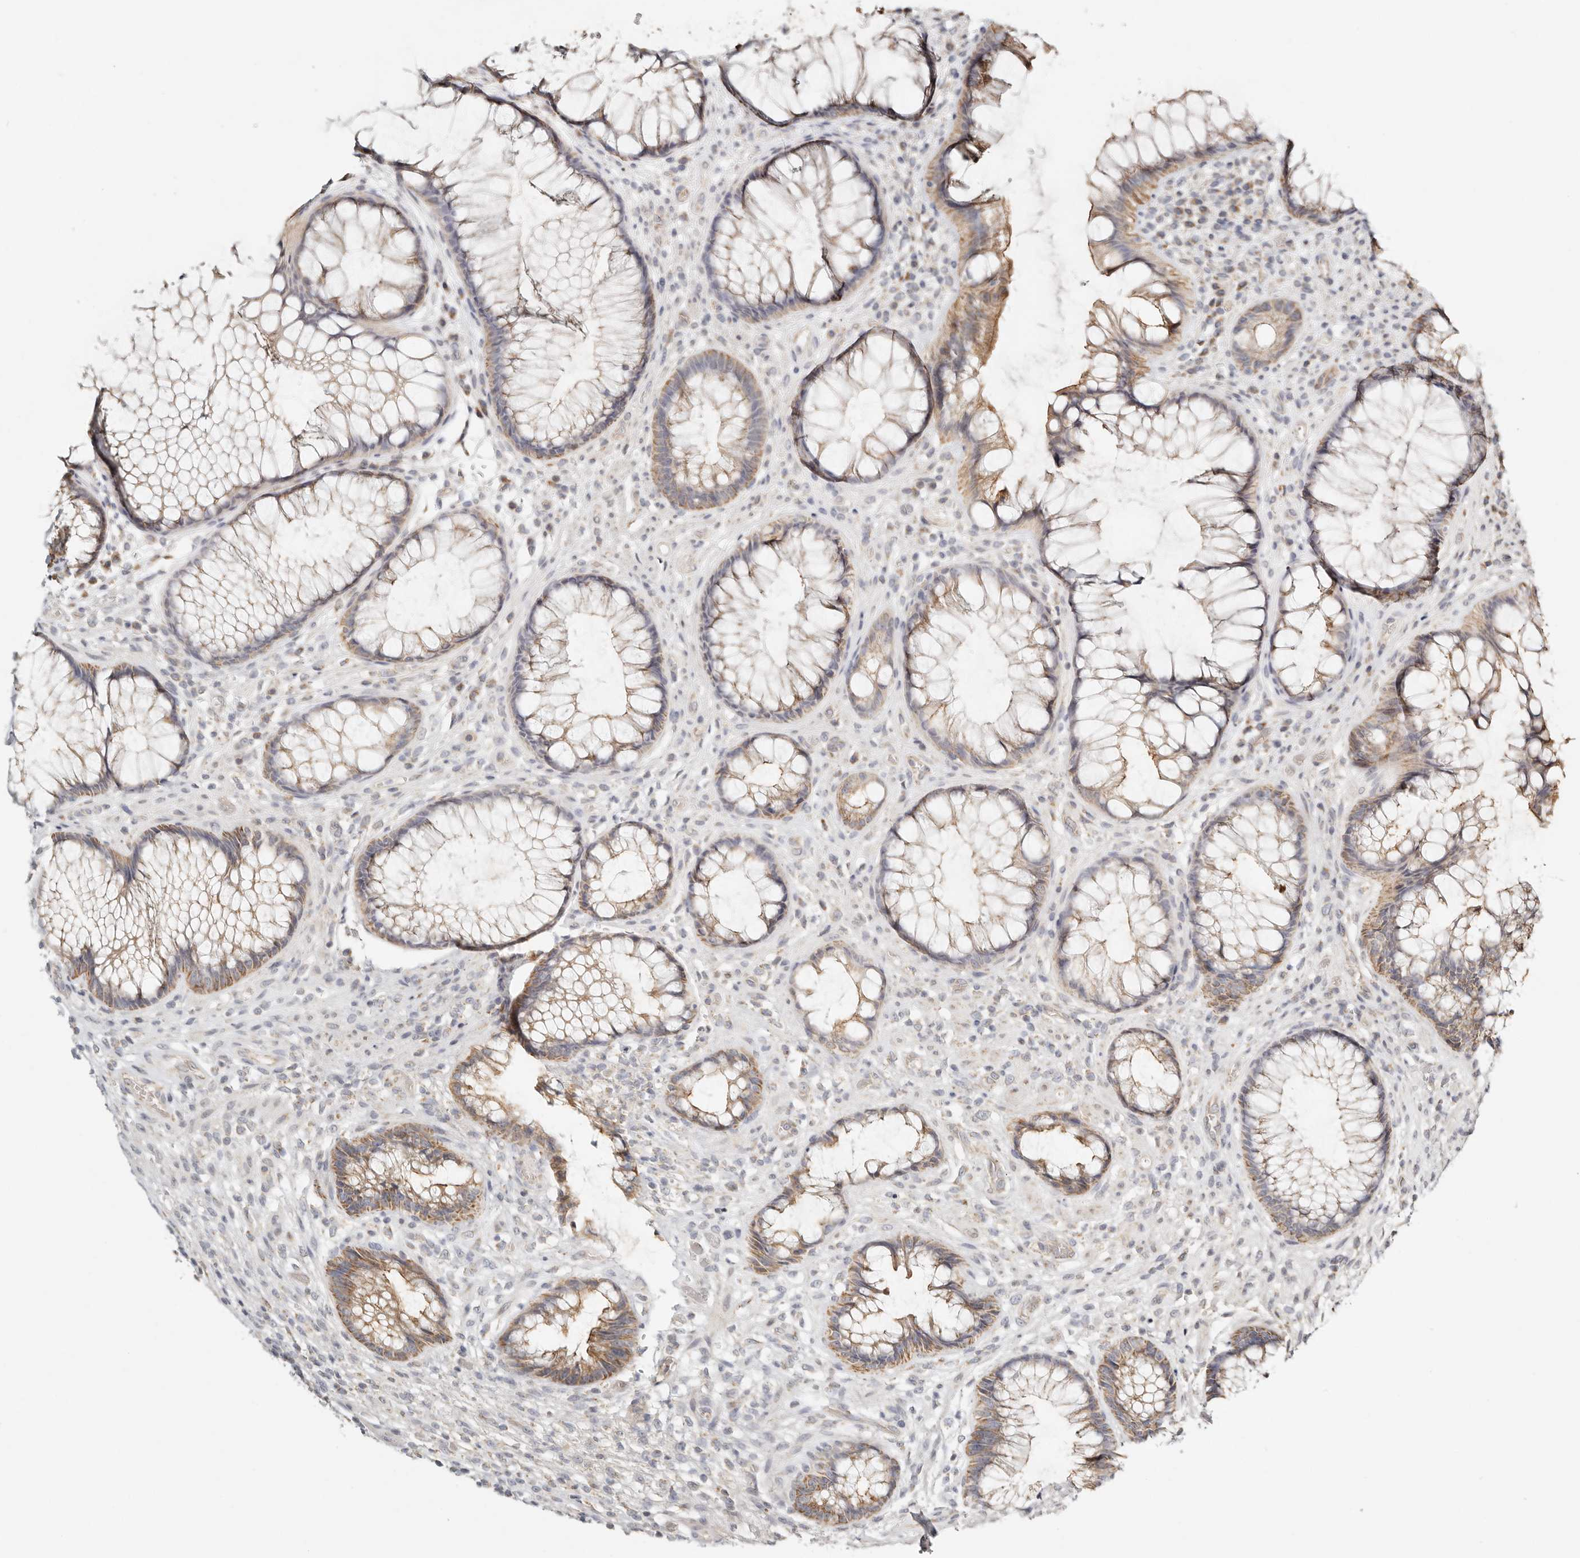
{"staining": {"intensity": "moderate", "quantity": ">75%", "location": "cytoplasmic/membranous"}, "tissue": "rectum", "cell_type": "Glandular cells", "image_type": "normal", "snomed": [{"axis": "morphology", "description": "Normal tissue, NOS"}, {"axis": "topography", "description": "Rectum"}], "caption": "Rectum stained with DAB immunohistochemistry shows medium levels of moderate cytoplasmic/membranous positivity in approximately >75% of glandular cells. The staining was performed using DAB, with brown indicating positive protein expression. Nuclei are stained blue with hematoxylin.", "gene": "KDF1", "patient": {"sex": "male", "age": 51}}